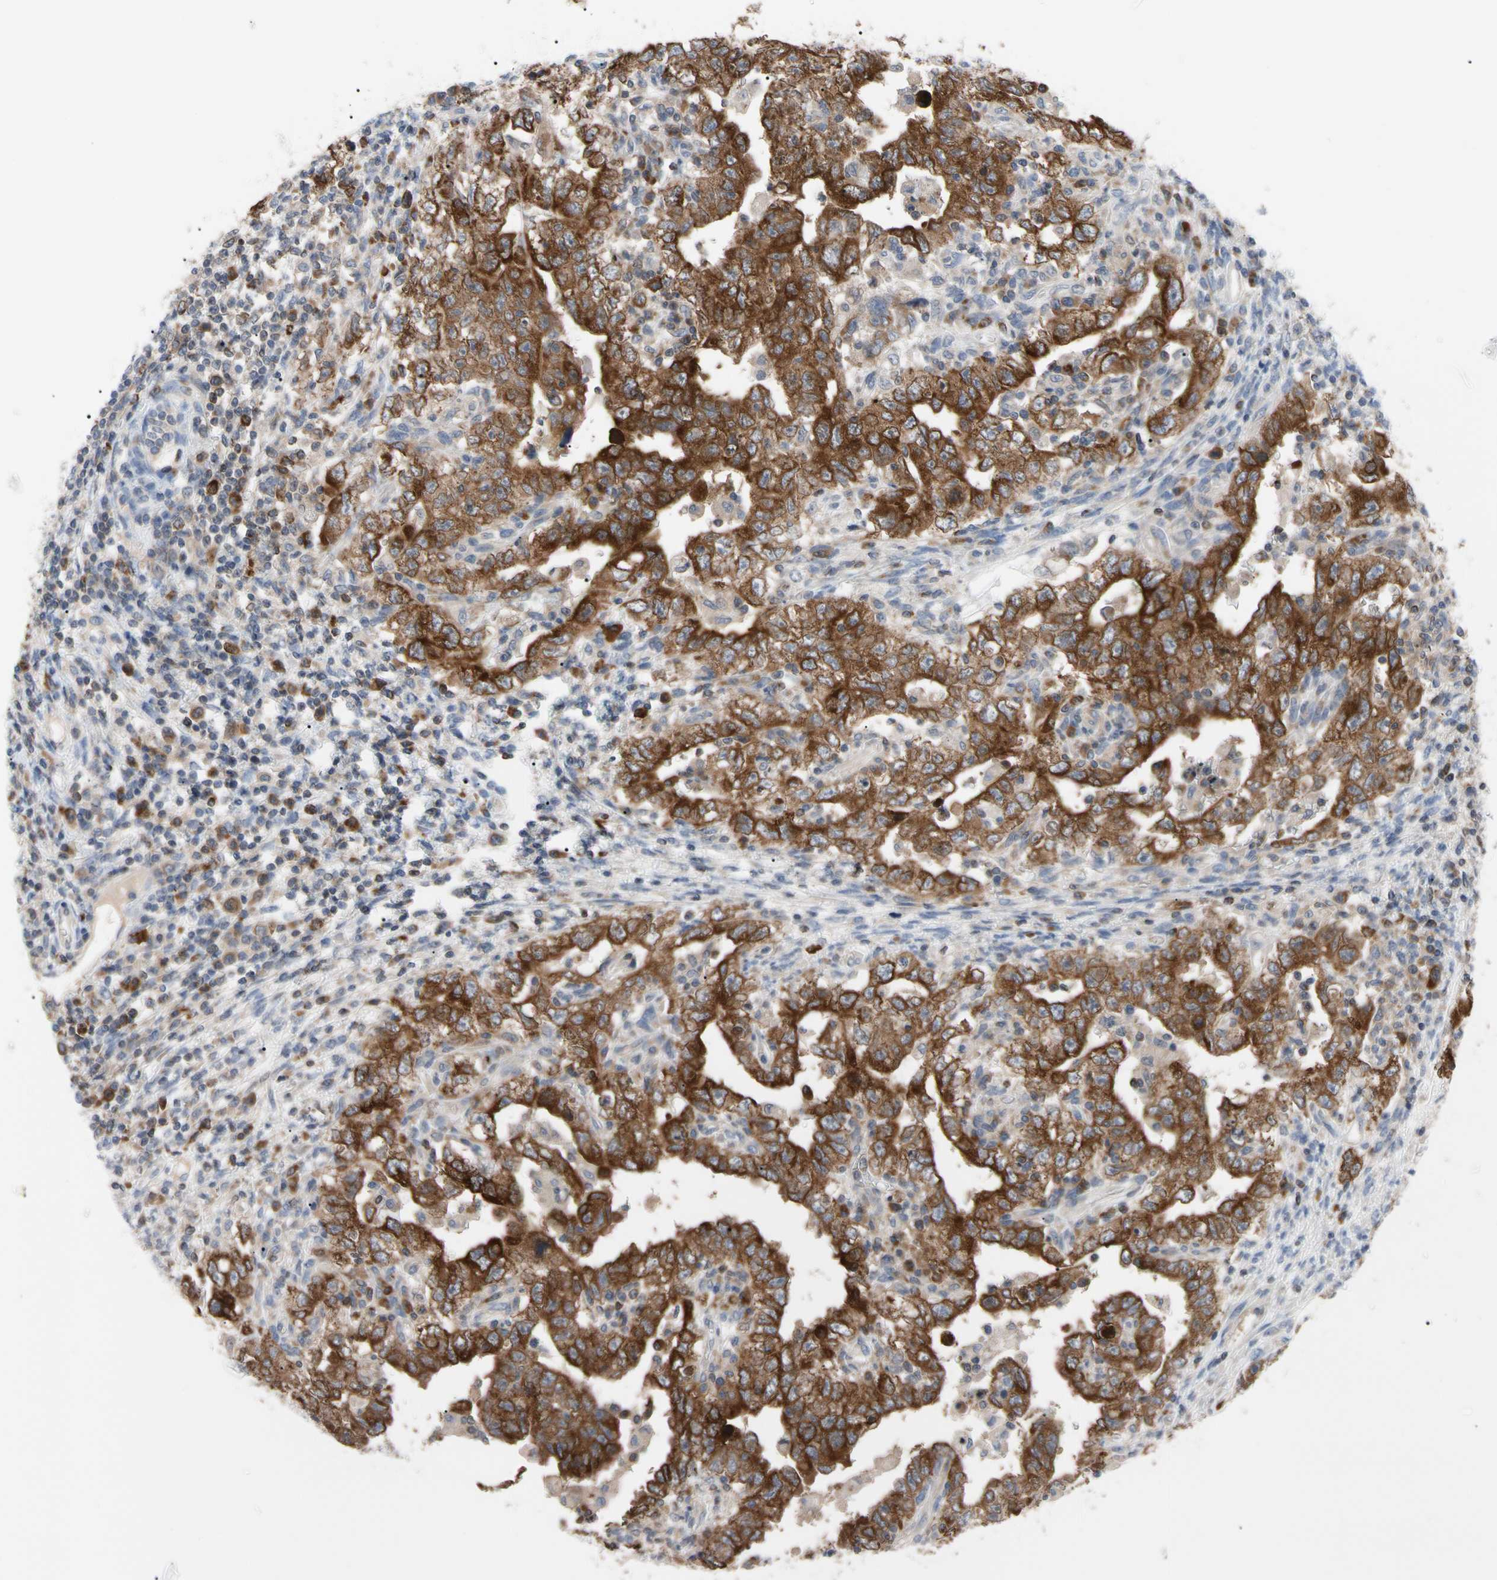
{"staining": {"intensity": "strong", "quantity": ">75%", "location": "cytoplasmic/membranous"}, "tissue": "testis cancer", "cell_type": "Tumor cells", "image_type": "cancer", "snomed": [{"axis": "morphology", "description": "Carcinoma, Embryonal, NOS"}, {"axis": "topography", "description": "Testis"}], "caption": "This is a micrograph of immunohistochemistry (IHC) staining of testis cancer, which shows strong positivity in the cytoplasmic/membranous of tumor cells.", "gene": "MCL1", "patient": {"sex": "male", "age": 26}}